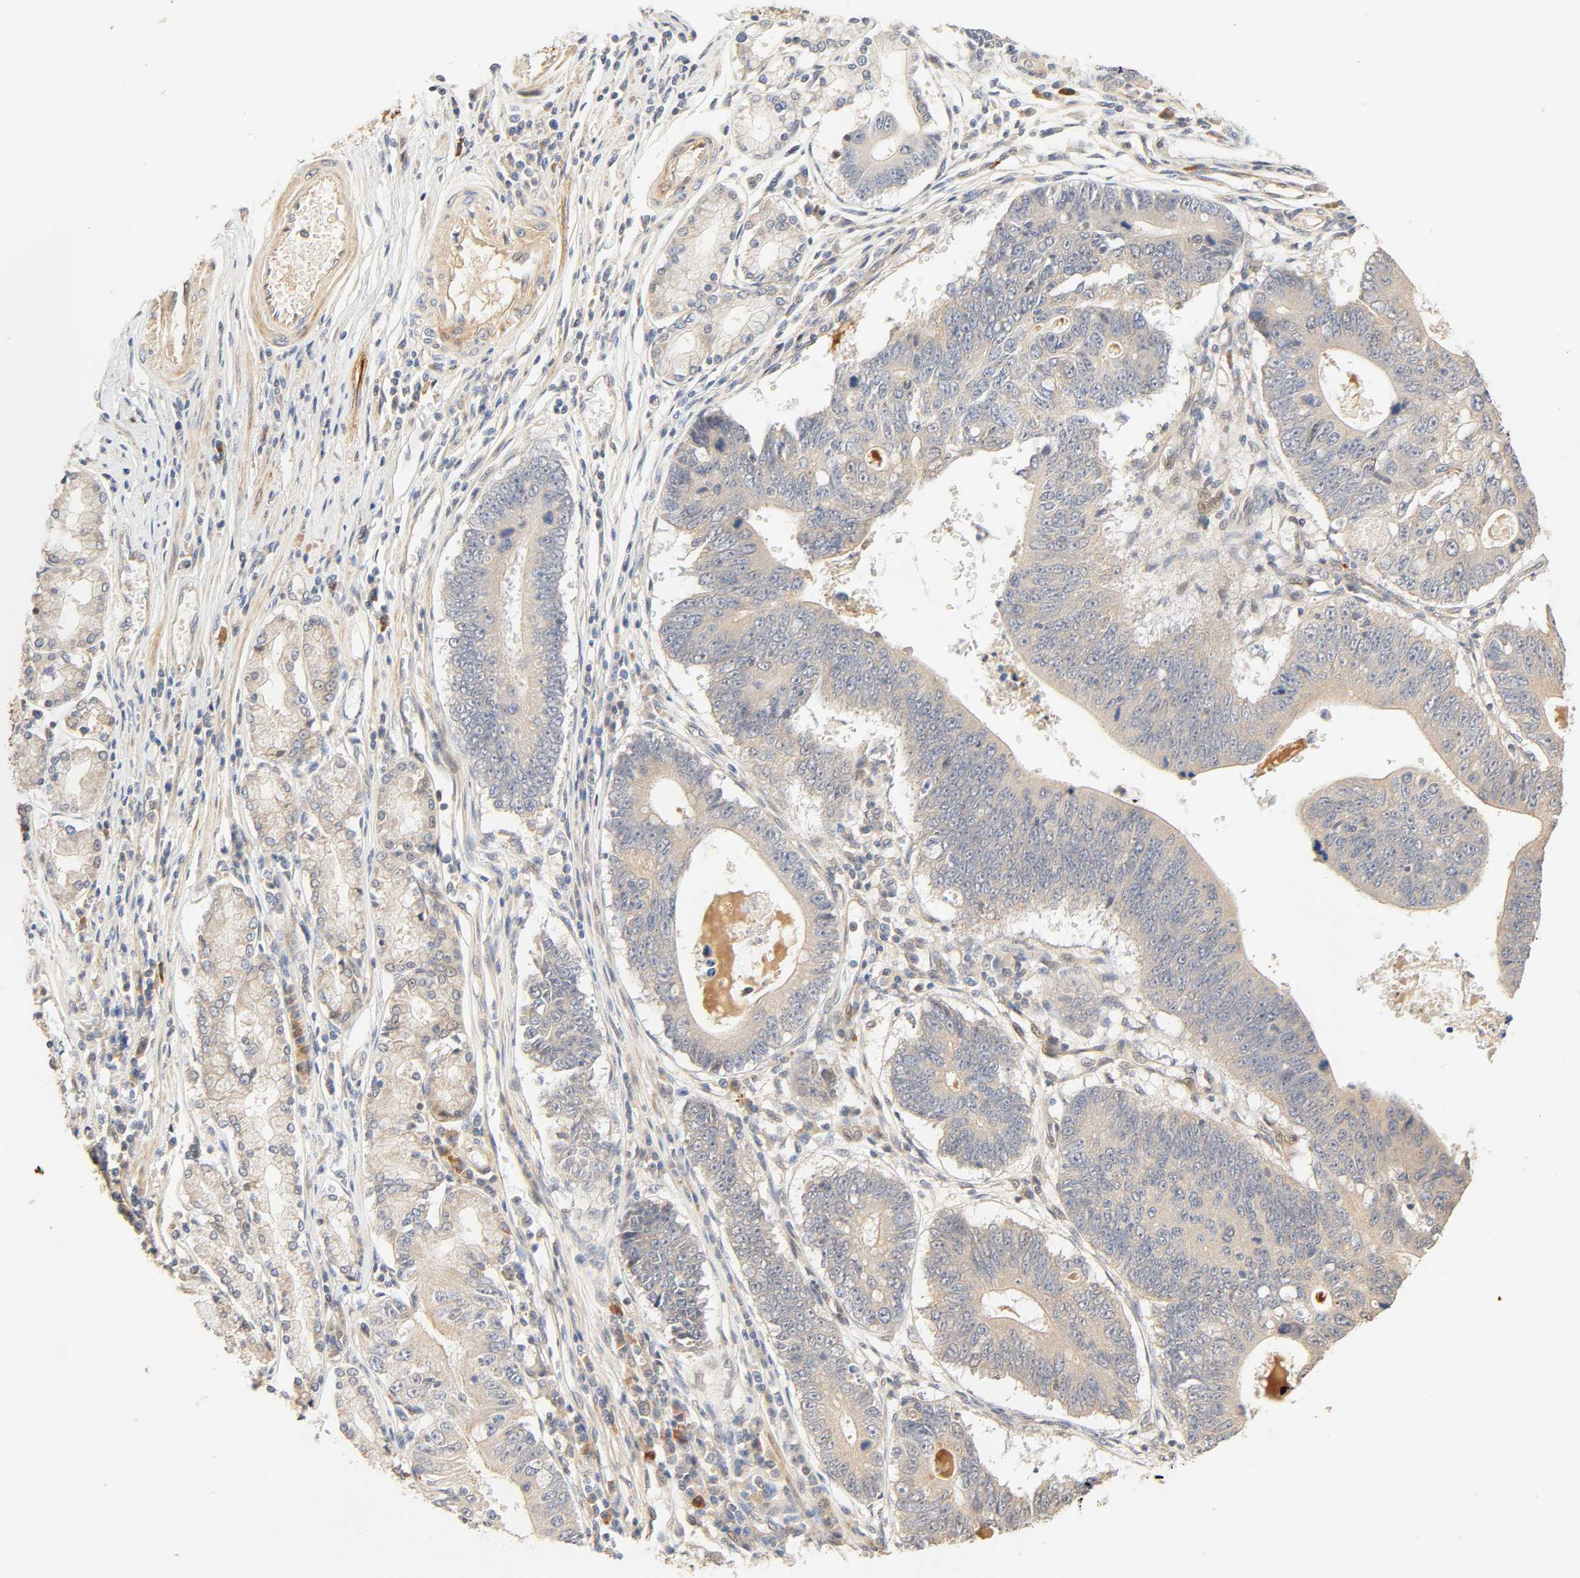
{"staining": {"intensity": "weak", "quantity": "25%-75%", "location": "cytoplasmic/membranous"}, "tissue": "stomach cancer", "cell_type": "Tumor cells", "image_type": "cancer", "snomed": [{"axis": "morphology", "description": "Adenocarcinoma, NOS"}, {"axis": "topography", "description": "Stomach"}], "caption": "This histopathology image displays immunohistochemistry (IHC) staining of adenocarcinoma (stomach), with low weak cytoplasmic/membranous expression in about 25%-75% of tumor cells.", "gene": "CACNA1G", "patient": {"sex": "male", "age": 59}}